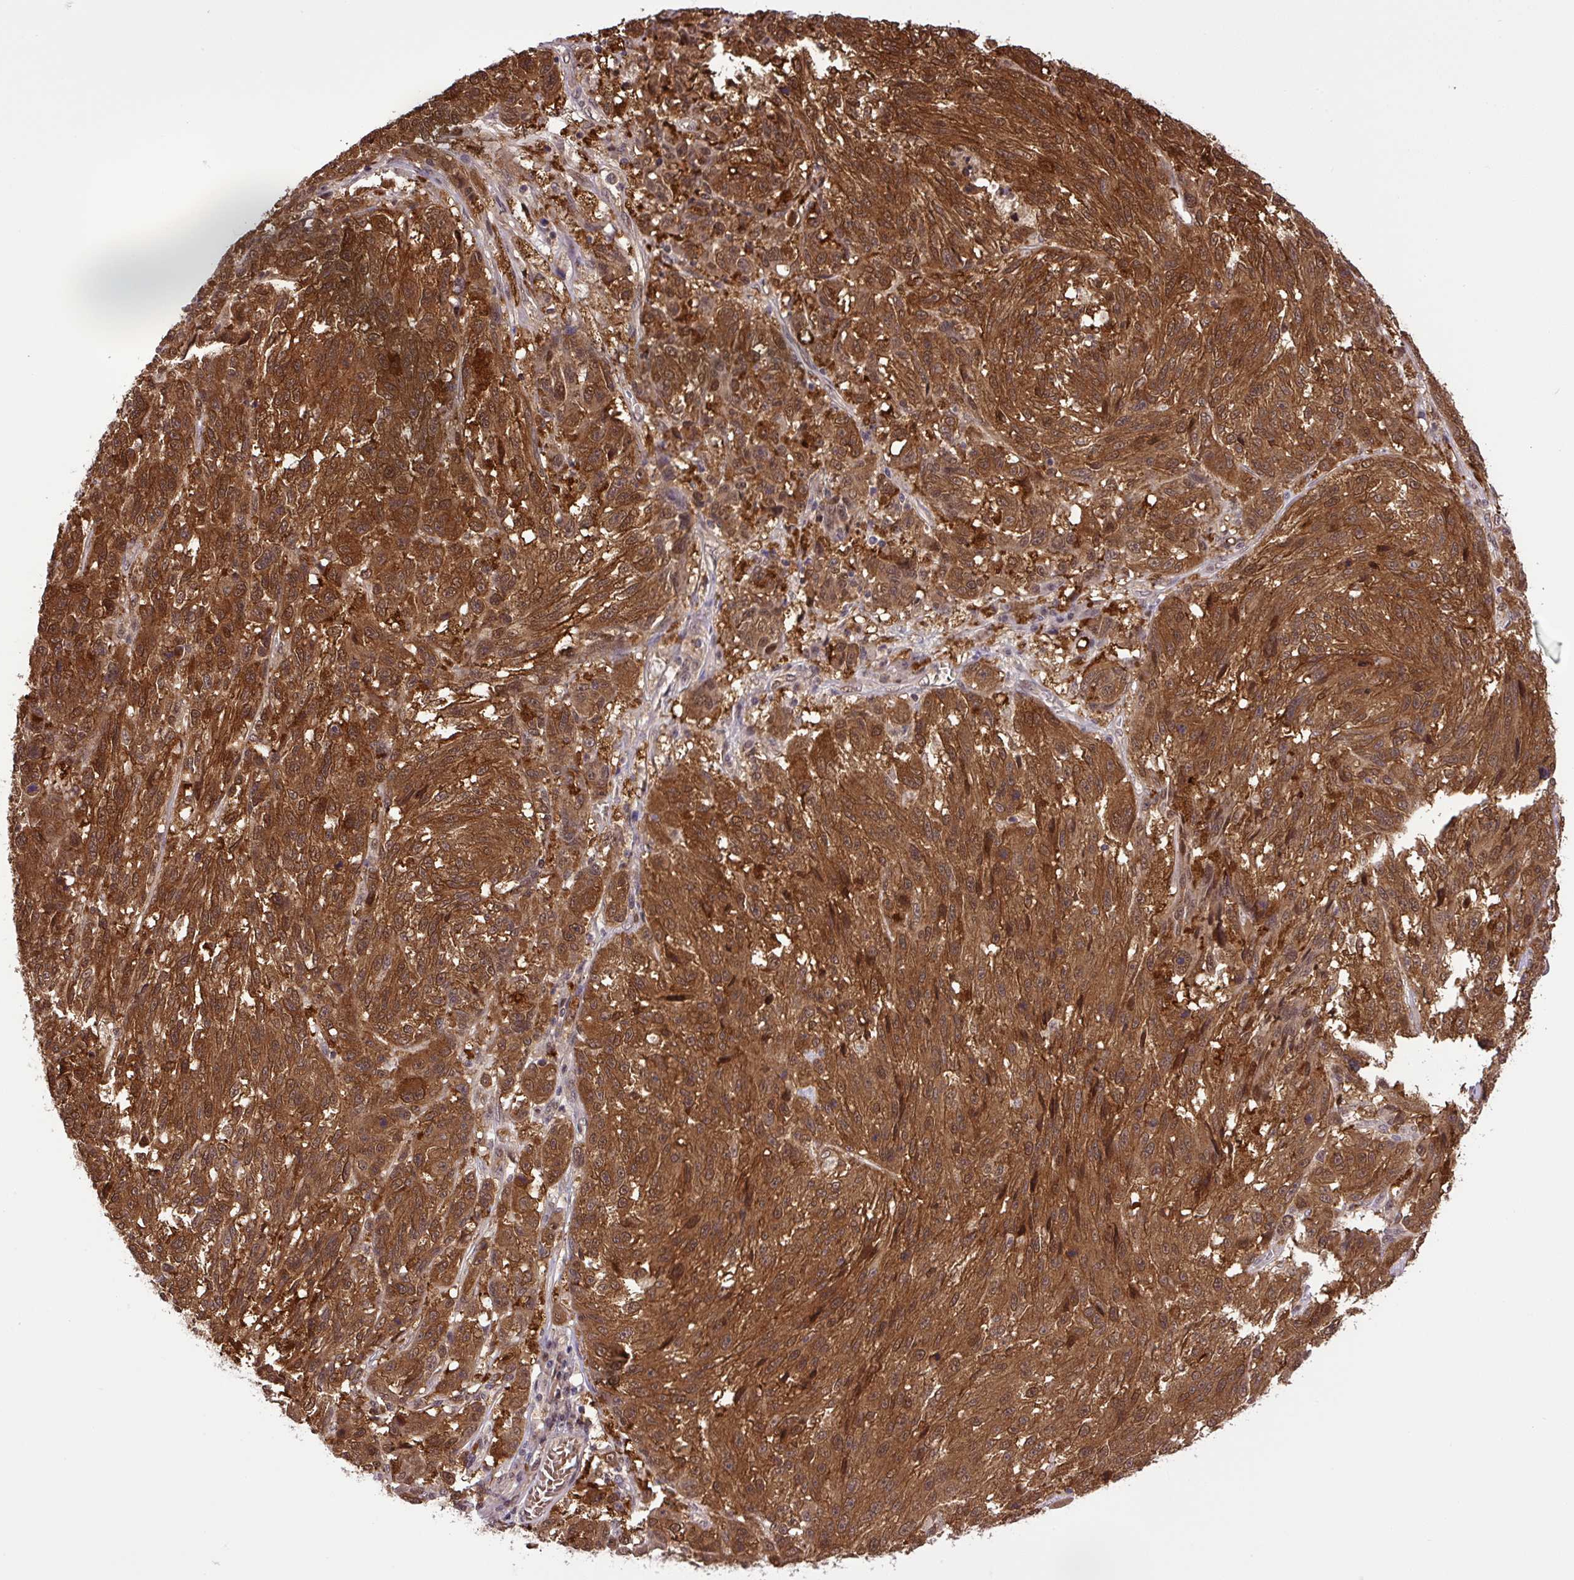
{"staining": {"intensity": "strong", "quantity": ">75%", "location": "cytoplasmic/membranous,nuclear"}, "tissue": "melanoma", "cell_type": "Tumor cells", "image_type": "cancer", "snomed": [{"axis": "morphology", "description": "Malignant melanoma, NOS"}, {"axis": "topography", "description": "Skin"}], "caption": "Protein expression by immunohistochemistry (IHC) displays strong cytoplasmic/membranous and nuclear expression in about >75% of tumor cells in malignant melanoma.", "gene": "SGTA", "patient": {"sex": "male", "age": 53}}